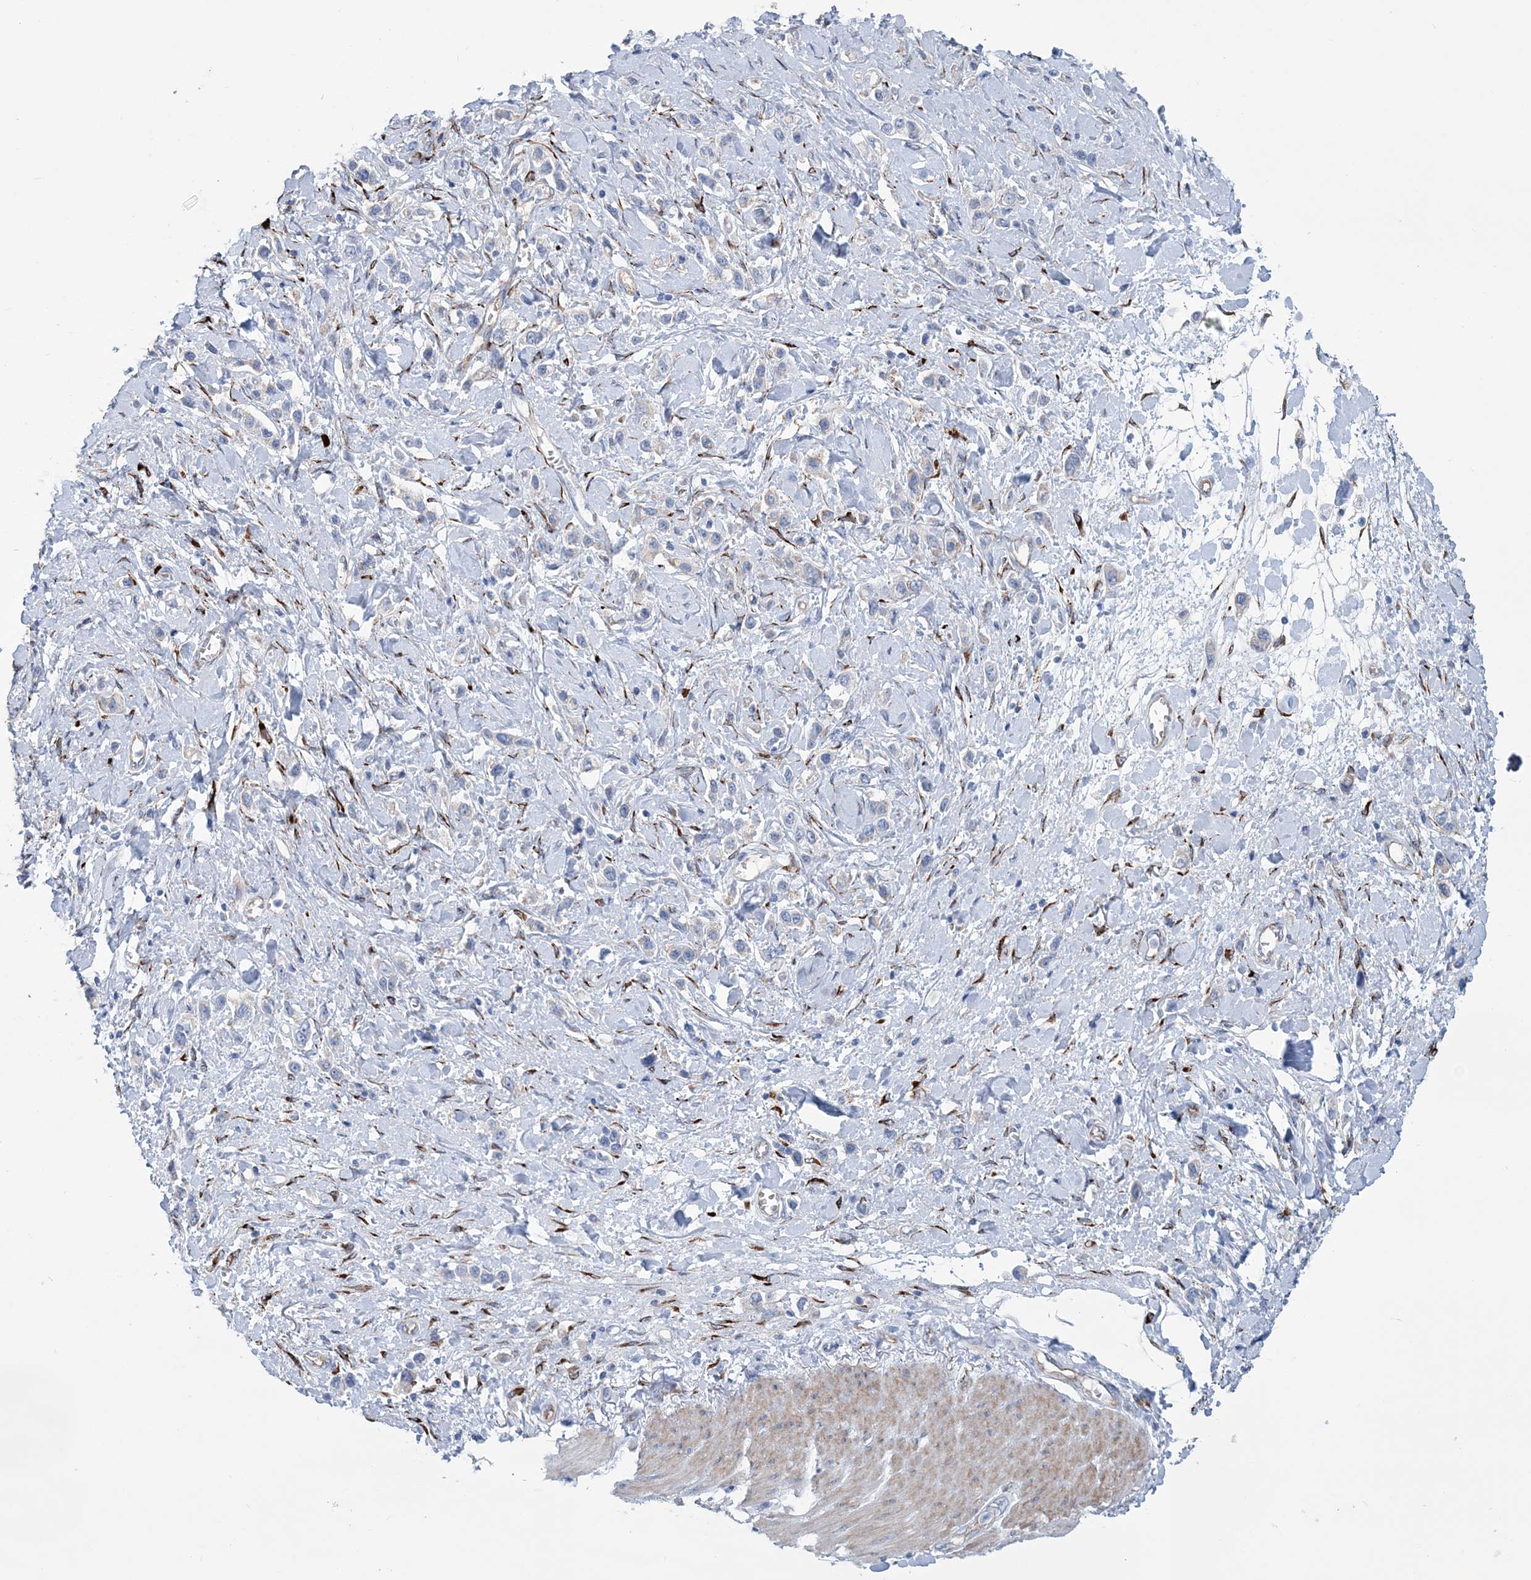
{"staining": {"intensity": "negative", "quantity": "none", "location": "none"}, "tissue": "stomach cancer", "cell_type": "Tumor cells", "image_type": "cancer", "snomed": [{"axis": "morphology", "description": "Normal tissue, NOS"}, {"axis": "morphology", "description": "Adenocarcinoma, NOS"}, {"axis": "topography", "description": "Stomach, upper"}, {"axis": "topography", "description": "Stomach"}], "caption": "High power microscopy image of an immunohistochemistry (IHC) photomicrograph of stomach cancer (adenocarcinoma), revealing no significant expression in tumor cells.", "gene": "RAB11FIP5", "patient": {"sex": "female", "age": 65}}